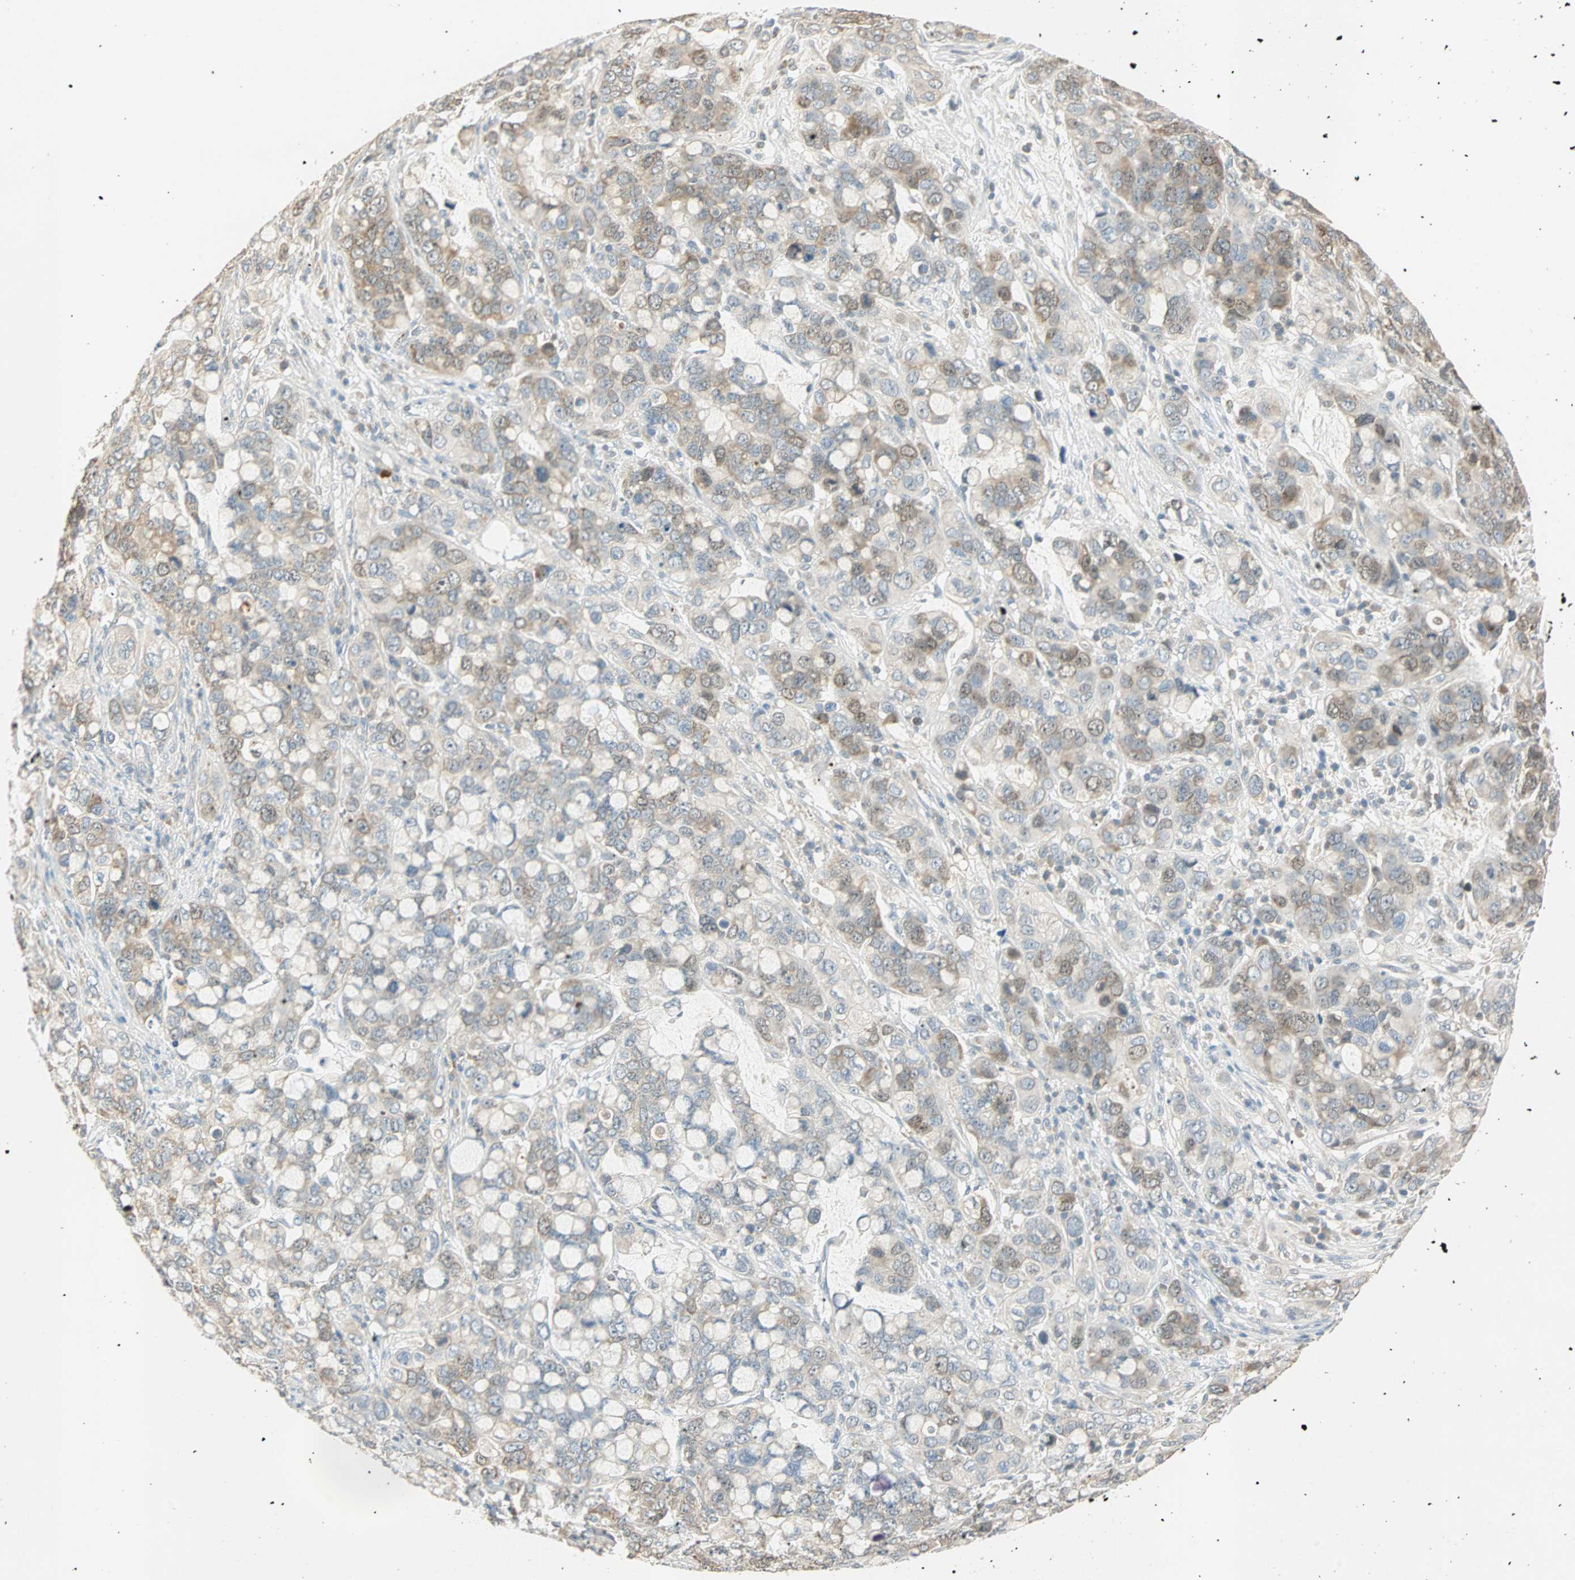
{"staining": {"intensity": "weak", "quantity": "25%-75%", "location": "cytoplasmic/membranous"}, "tissue": "stomach cancer", "cell_type": "Tumor cells", "image_type": "cancer", "snomed": [{"axis": "morphology", "description": "Adenocarcinoma, NOS"}, {"axis": "topography", "description": "Stomach, lower"}], "caption": "DAB immunohistochemical staining of human stomach adenocarcinoma reveals weak cytoplasmic/membranous protein expression in approximately 25%-75% of tumor cells.", "gene": "RAD18", "patient": {"sex": "male", "age": 84}}